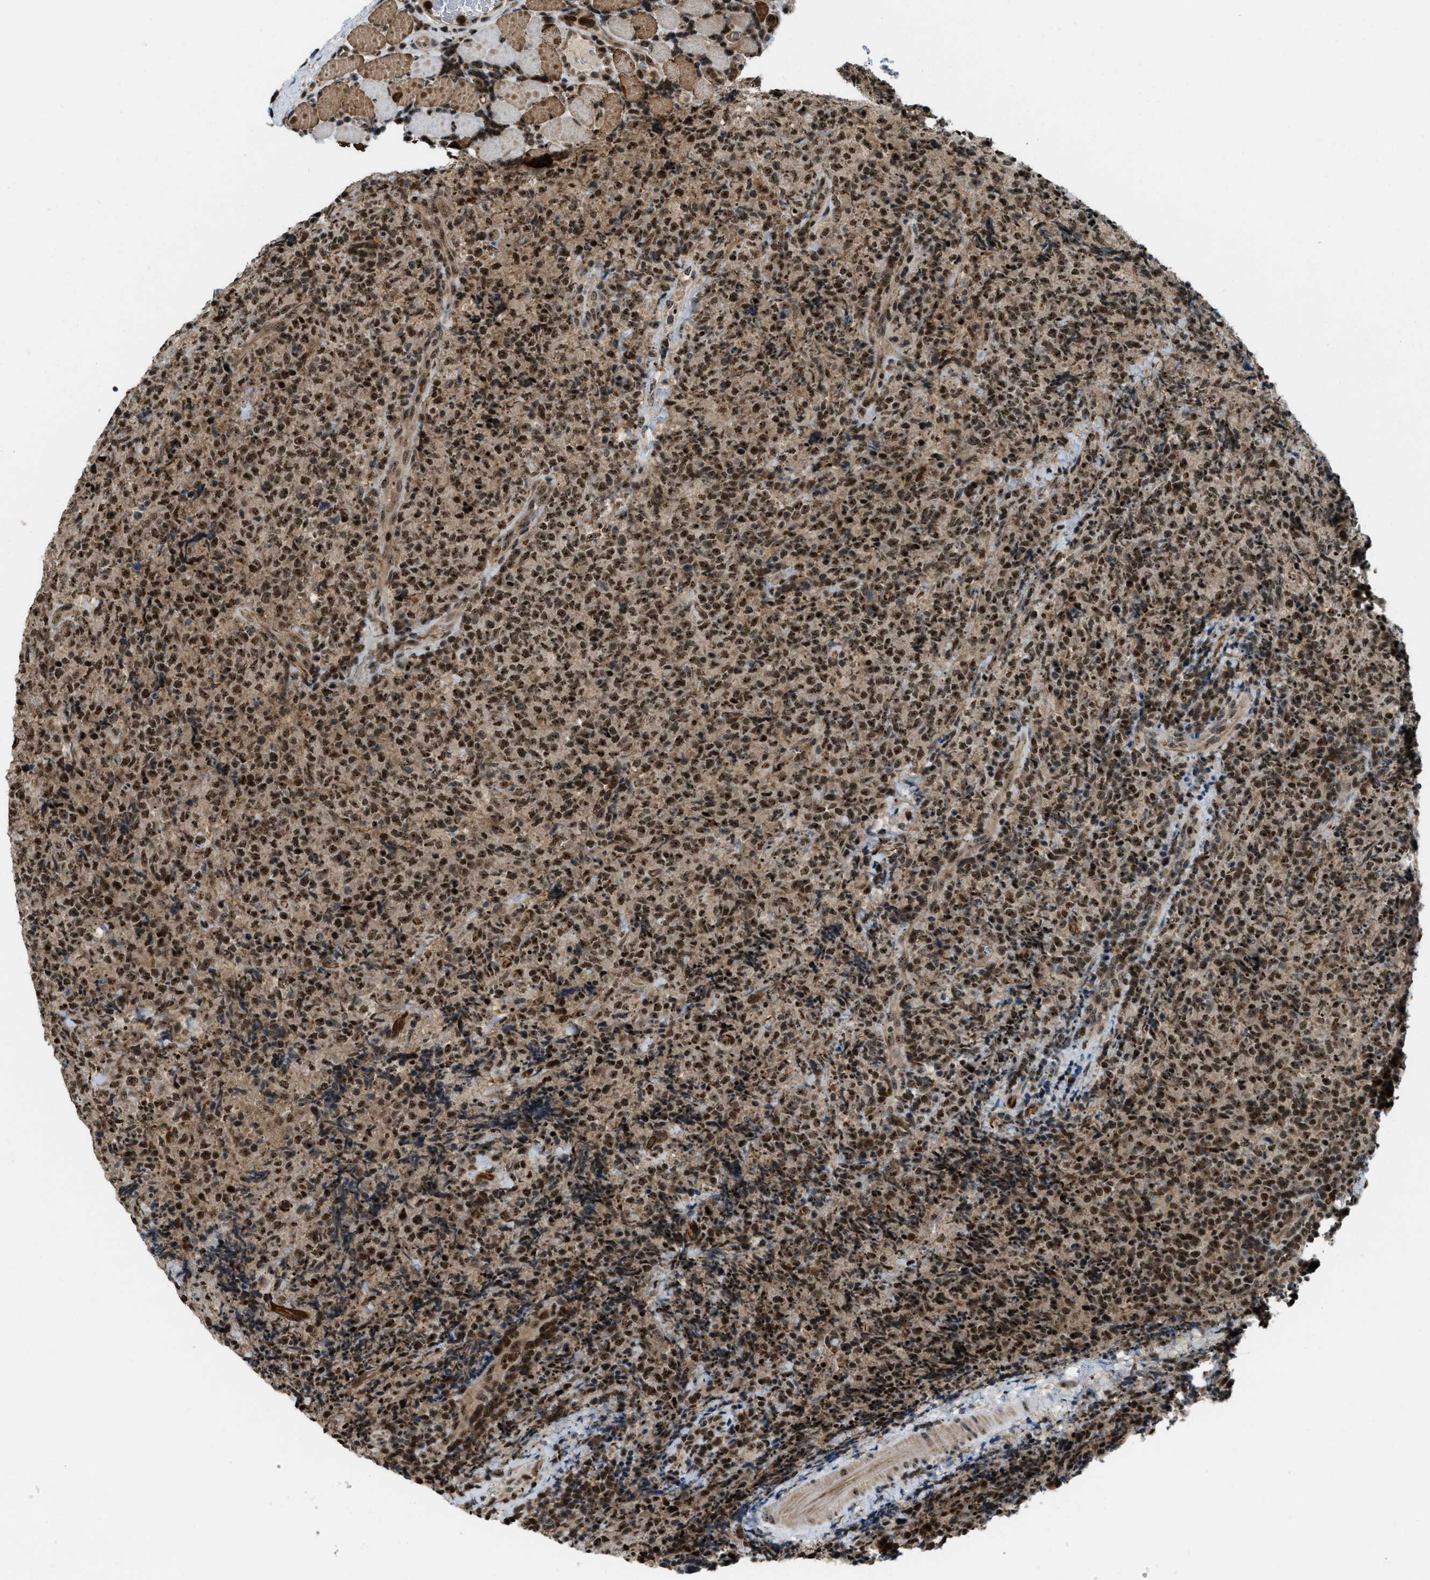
{"staining": {"intensity": "strong", "quantity": ">75%", "location": "cytoplasmic/membranous,nuclear"}, "tissue": "lymphoma", "cell_type": "Tumor cells", "image_type": "cancer", "snomed": [{"axis": "morphology", "description": "Malignant lymphoma, non-Hodgkin's type, High grade"}, {"axis": "topography", "description": "Tonsil"}], "caption": "Immunohistochemical staining of lymphoma displays strong cytoplasmic/membranous and nuclear protein positivity in approximately >75% of tumor cells.", "gene": "E2F1", "patient": {"sex": "female", "age": 36}}